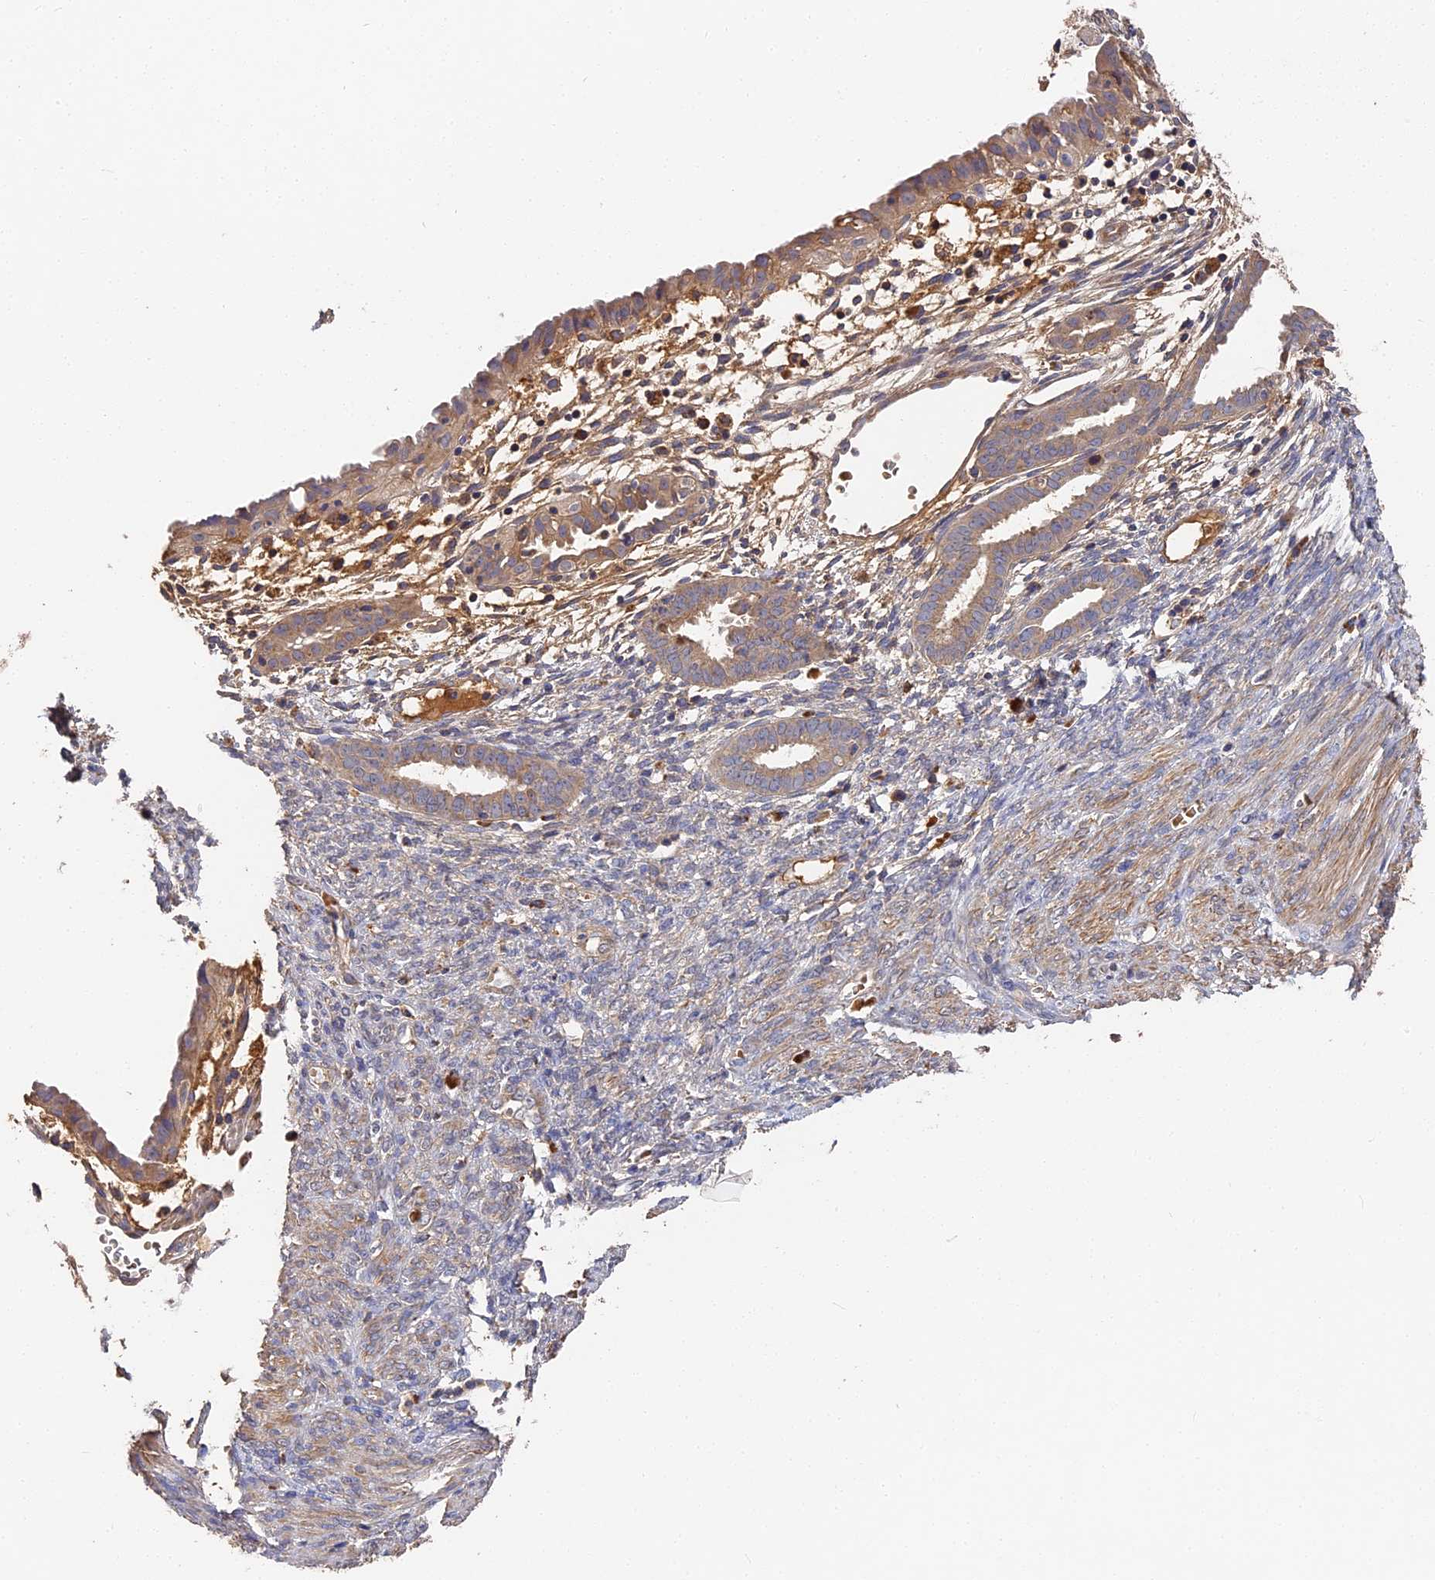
{"staining": {"intensity": "weak", "quantity": ">75%", "location": "cytoplasmic/membranous"}, "tissue": "cervical cancer", "cell_type": "Tumor cells", "image_type": "cancer", "snomed": [{"axis": "morphology", "description": "Normal tissue, NOS"}, {"axis": "morphology", "description": "Adenocarcinoma, NOS"}, {"axis": "topography", "description": "Cervix"}, {"axis": "topography", "description": "Endometrium"}], "caption": "This photomicrograph exhibits cervical adenocarcinoma stained with IHC to label a protein in brown. The cytoplasmic/membranous of tumor cells show weak positivity for the protein. Nuclei are counter-stained blue.", "gene": "DHRS11", "patient": {"sex": "female", "age": 86}}